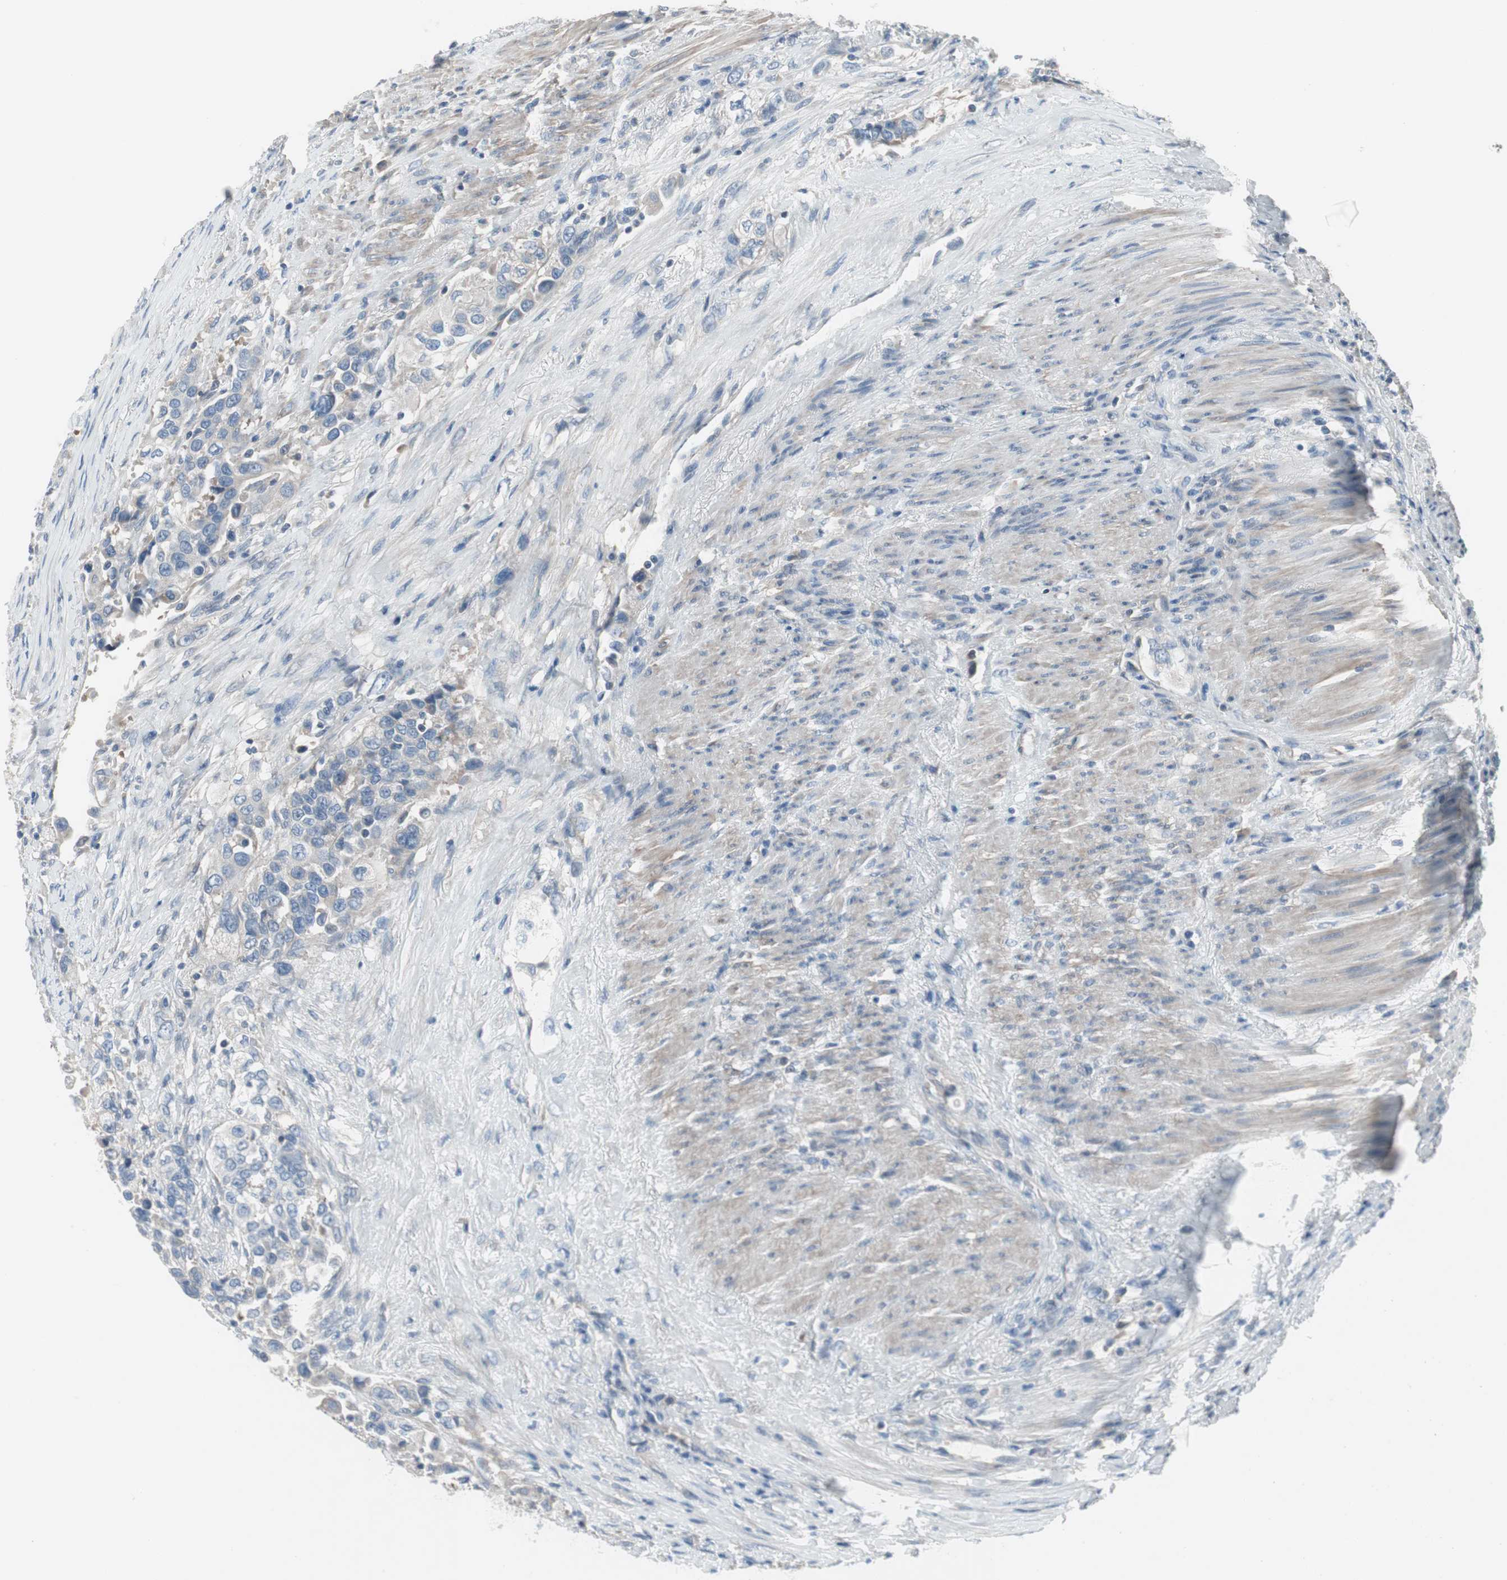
{"staining": {"intensity": "negative", "quantity": "none", "location": "none"}, "tissue": "urothelial cancer", "cell_type": "Tumor cells", "image_type": "cancer", "snomed": [{"axis": "morphology", "description": "Urothelial carcinoma, High grade"}, {"axis": "topography", "description": "Urinary bladder"}], "caption": "High-grade urothelial carcinoma was stained to show a protein in brown. There is no significant expression in tumor cells.", "gene": "PIGR", "patient": {"sex": "female", "age": 80}}